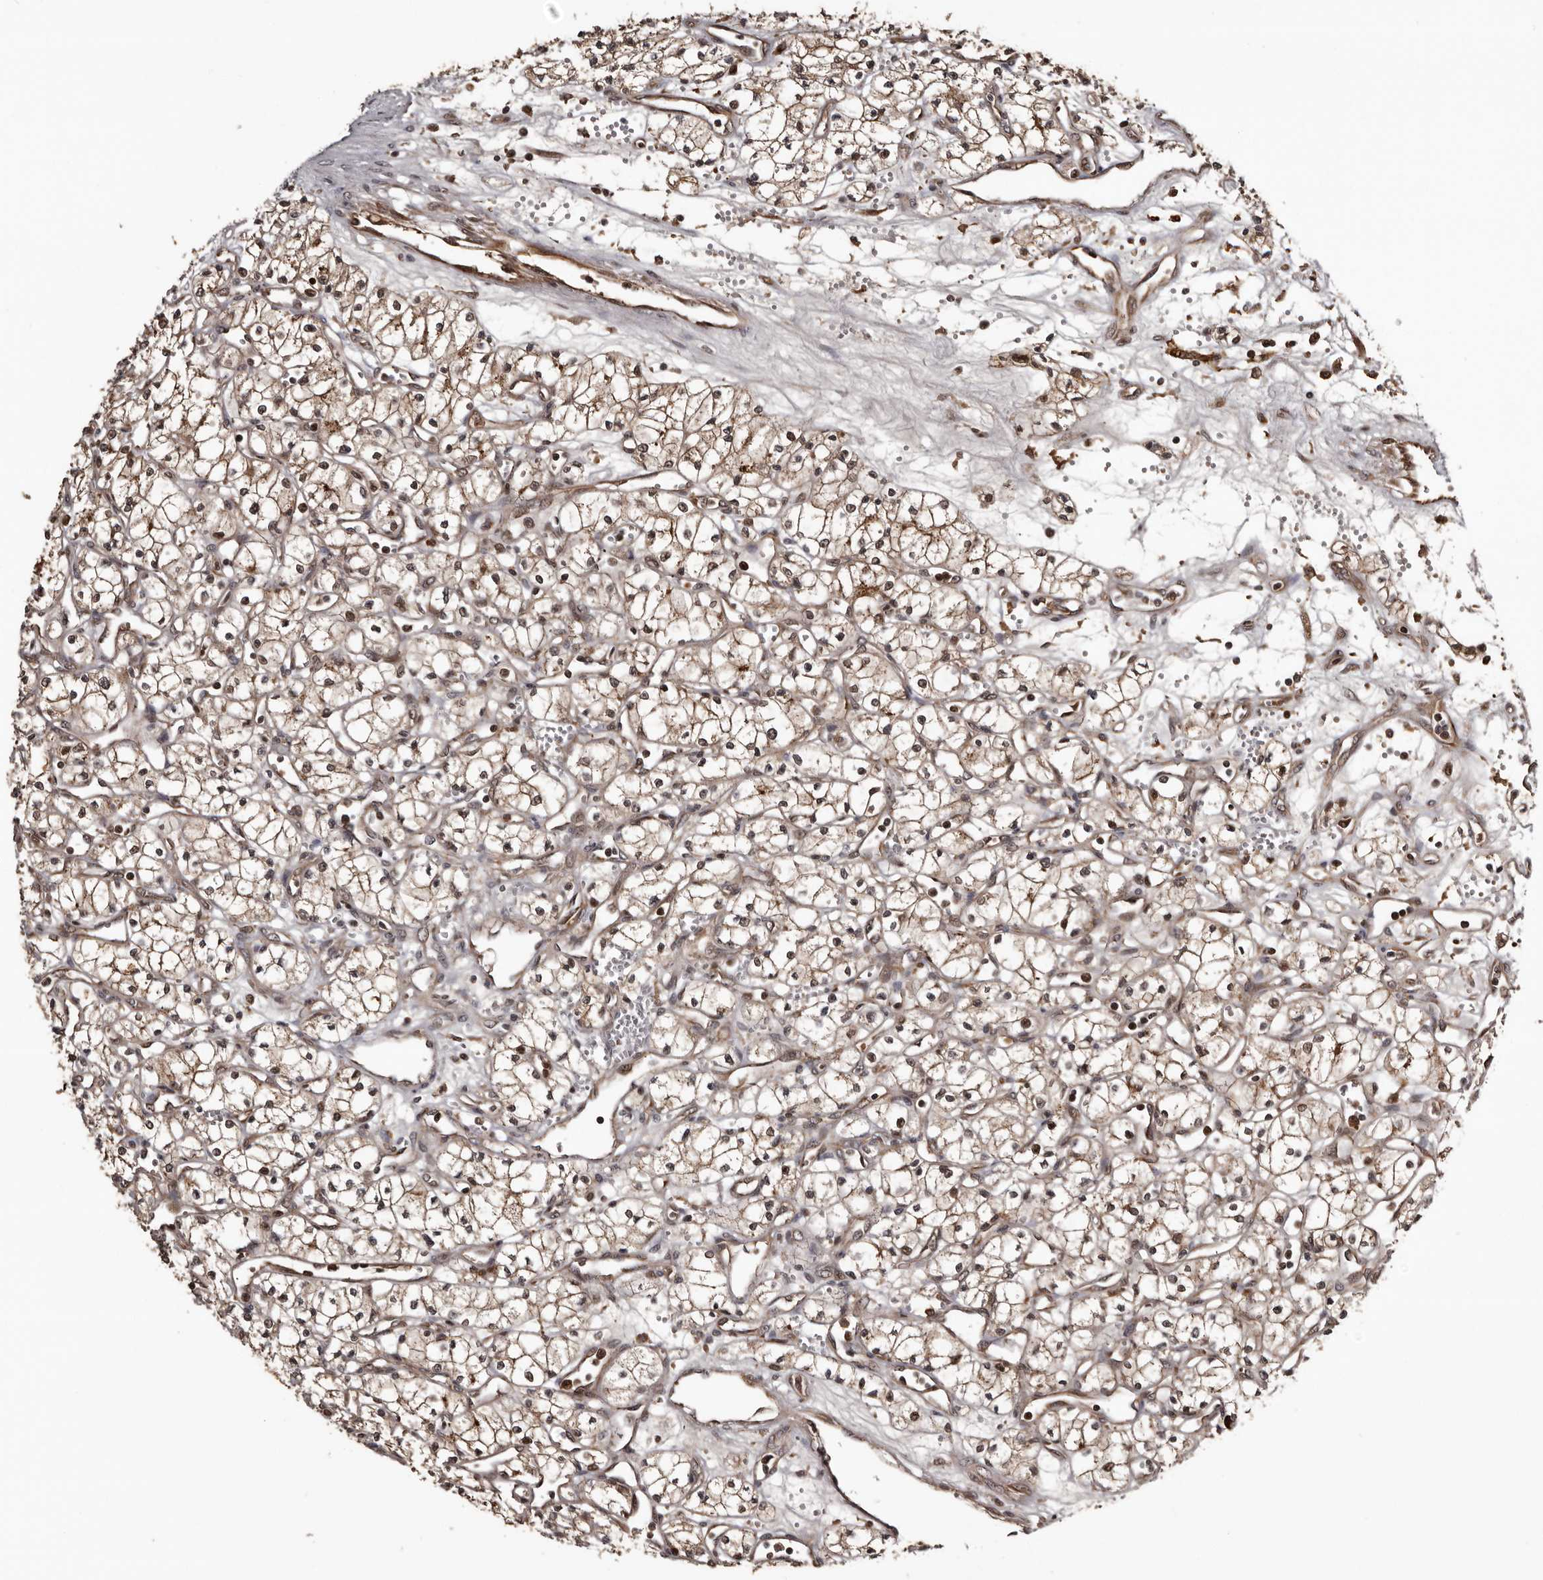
{"staining": {"intensity": "weak", "quantity": ">75%", "location": "cytoplasmic/membranous,nuclear"}, "tissue": "renal cancer", "cell_type": "Tumor cells", "image_type": "cancer", "snomed": [{"axis": "morphology", "description": "Adenocarcinoma, NOS"}, {"axis": "topography", "description": "Kidney"}], "caption": "Adenocarcinoma (renal) stained with a protein marker exhibits weak staining in tumor cells.", "gene": "SERTAD4", "patient": {"sex": "male", "age": 59}}